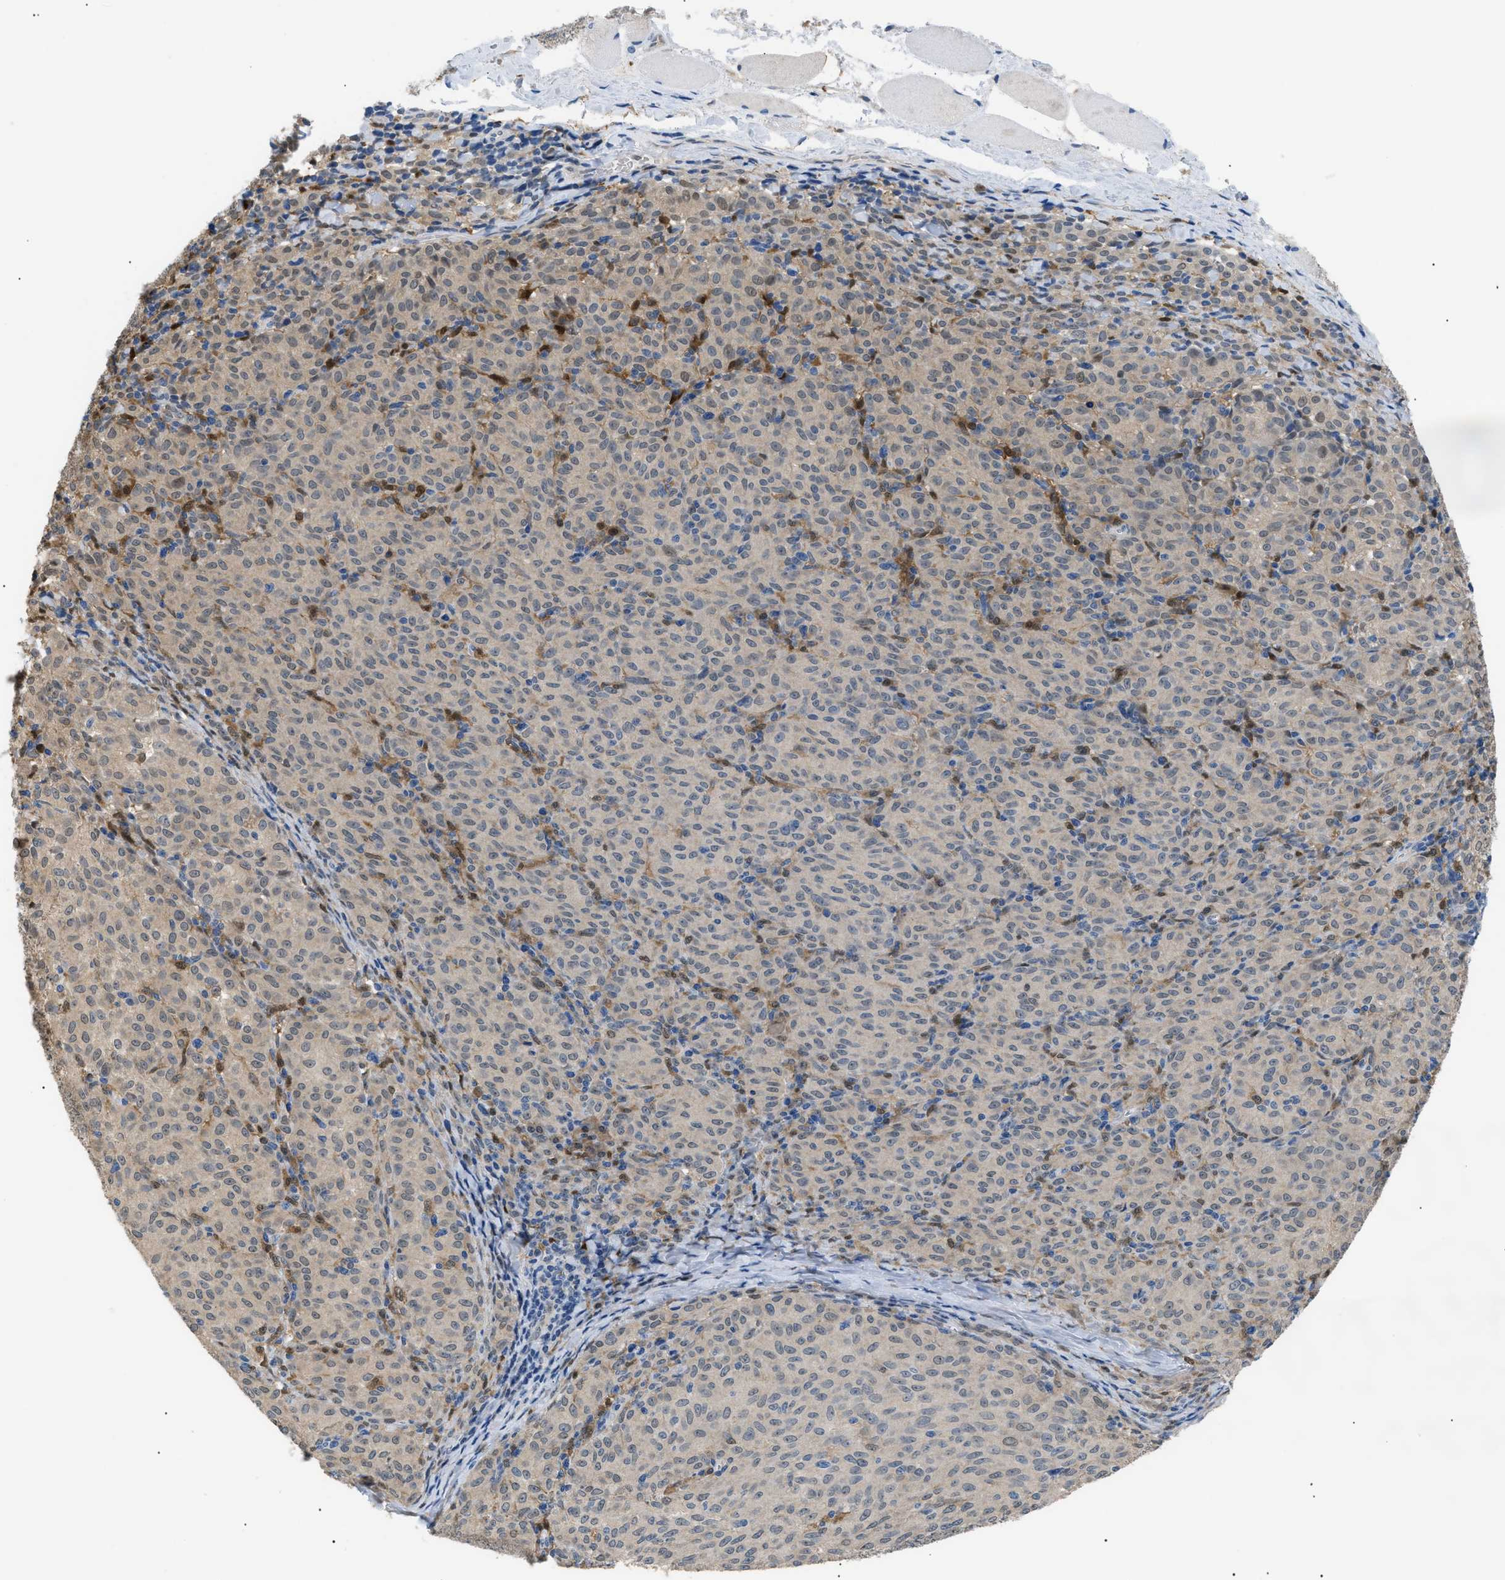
{"staining": {"intensity": "weak", "quantity": "<25%", "location": "cytoplasmic/membranous"}, "tissue": "melanoma", "cell_type": "Tumor cells", "image_type": "cancer", "snomed": [{"axis": "morphology", "description": "Malignant melanoma, NOS"}, {"axis": "topography", "description": "Skin"}], "caption": "This is a histopathology image of immunohistochemistry (IHC) staining of melanoma, which shows no positivity in tumor cells.", "gene": "AKR1A1", "patient": {"sex": "female", "age": 72}}